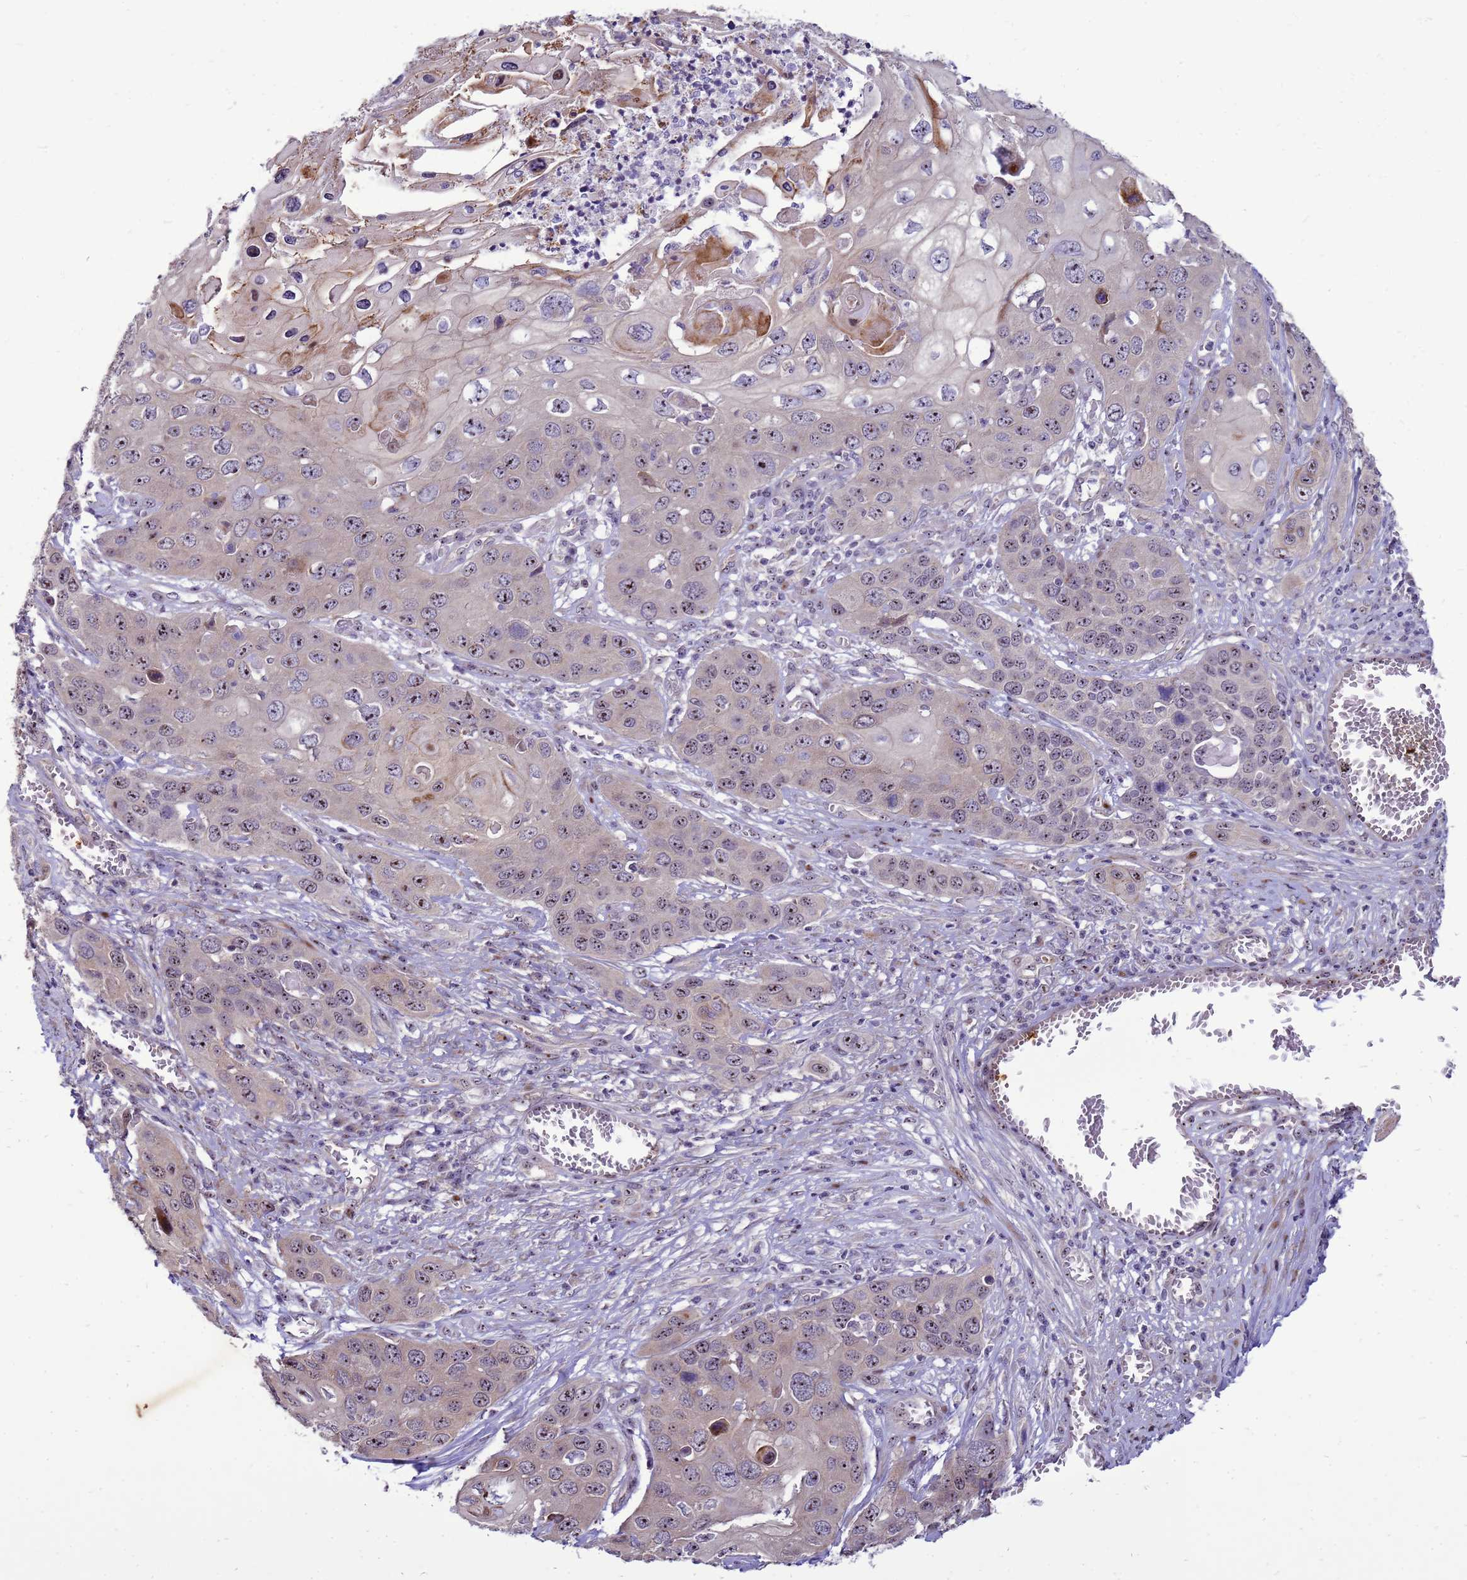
{"staining": {"intensity": "moderate", "quantity": "<25%", "location": "nuclear"}, "tissue": "skin cancer", "cell_type": "Tumor cells", "image_type": "cancer", "snomed": [{"axis": "morphology", "description": "Squamous cell carcinoma, NOS"}, {"axis": "topography", "description": "Skin"}], "caption": "Moderate nuclear staining is appreciated in approximately <25% of tumor cells in skin cancer (squamous cell carcinoma). (DAB (3,3'-diaminobenzidine) IHC with brightfield microscopy, high magnification).", "gene": "RSPO1", "patient": {"sex": "male", "age": 55}}